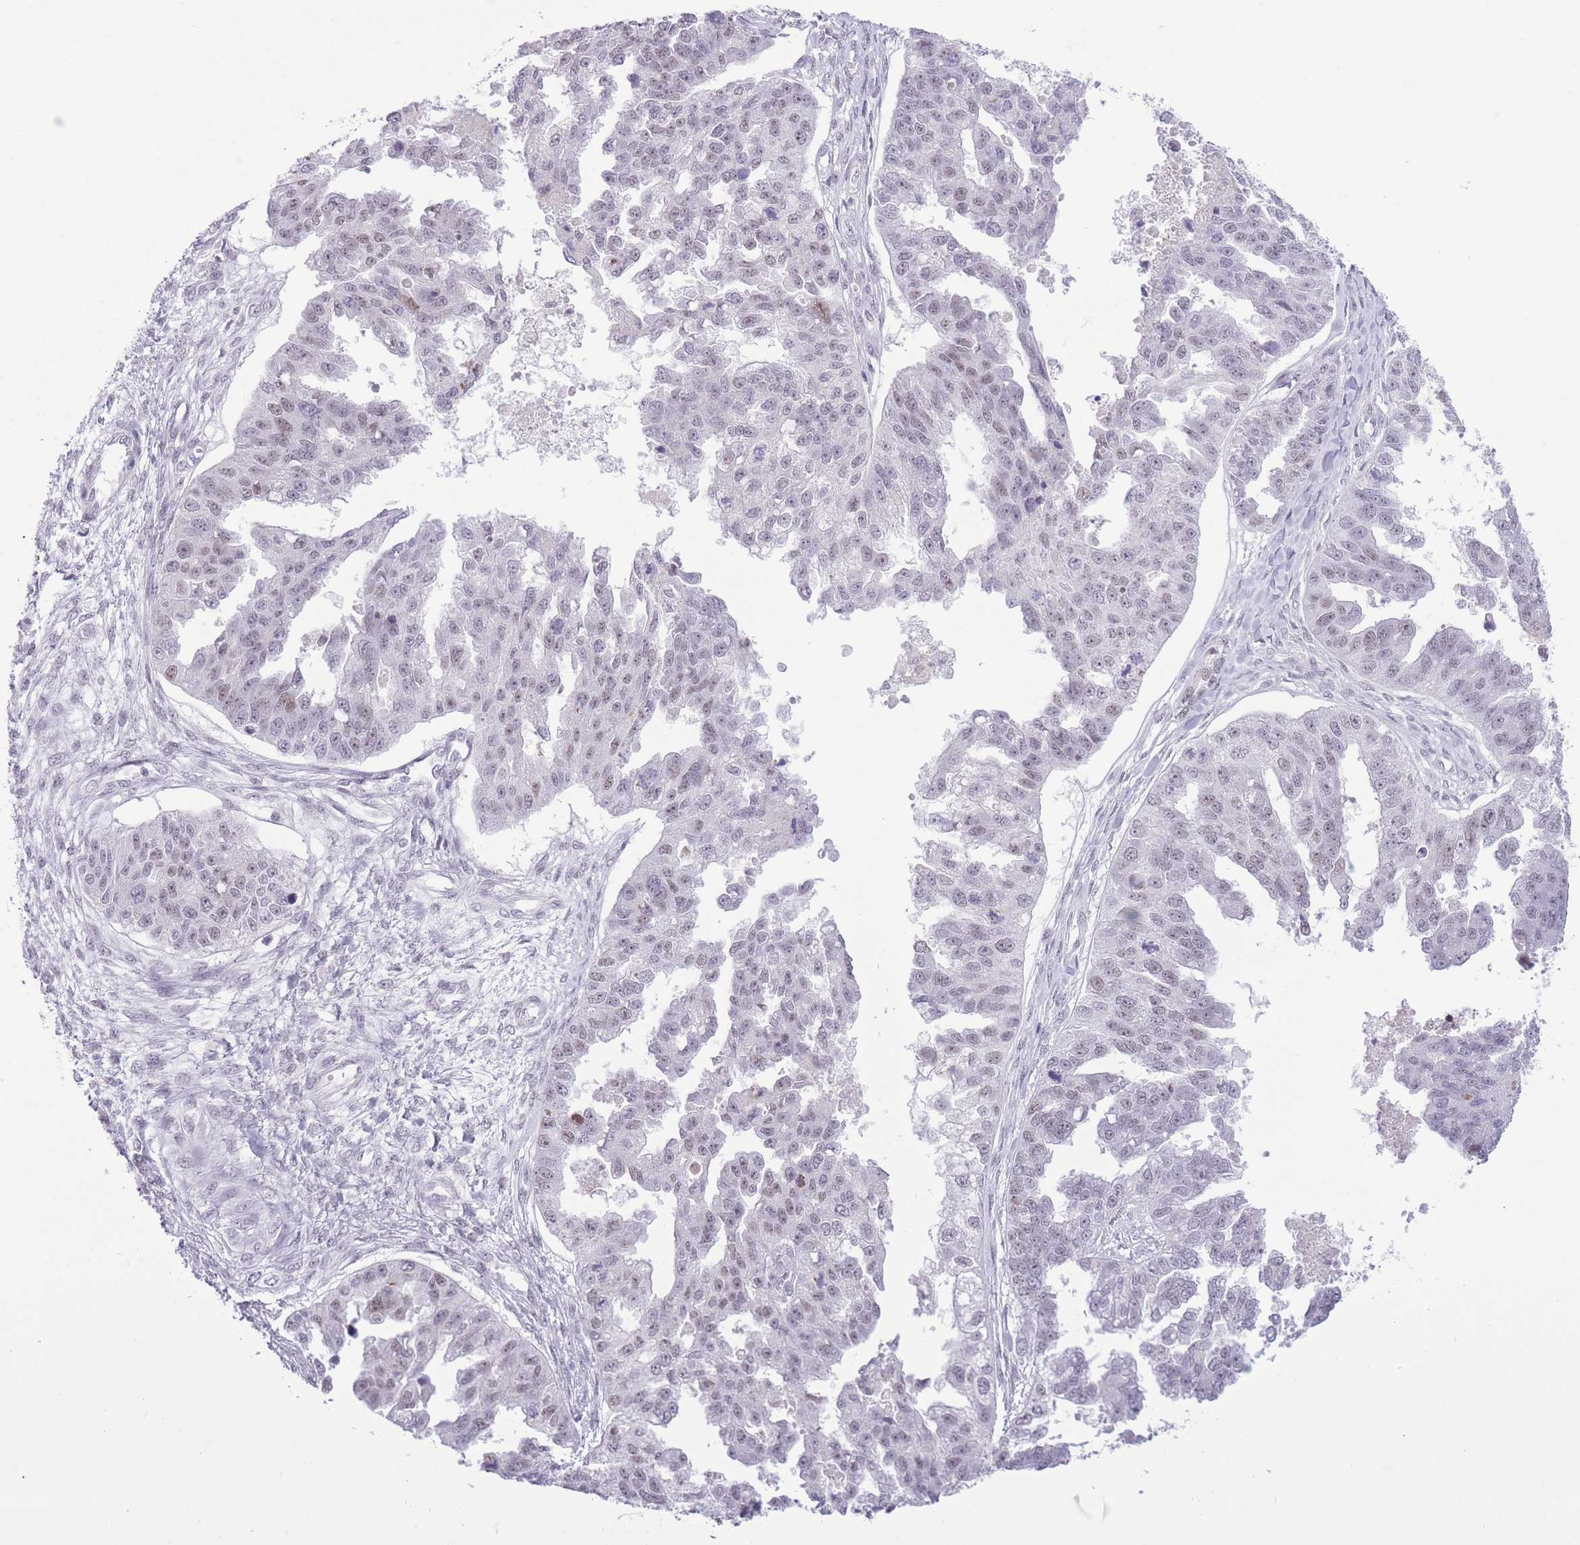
{"staining": {"intensity": "weak", "quantity": "25%-75%", "location": "nuclear"}, "tissue": "ovarian cancer", "cell_type": "Tumor cells", "image_type": "cancer", "snomed": [{"axis": "morphology", "description": "Cystadenocarcinoma, serous, NOS"}, {"axis": "topography", "description": "Ovary"}], "caption": "Weak nuclear staining for a protein is appreciated in about 25%-75% of tumor cells of ovarian cancer (serous cystadenocarcinoma) using IHC.", "gene": "ZBED5", "patient": {"sex": "female", "age": 58}}